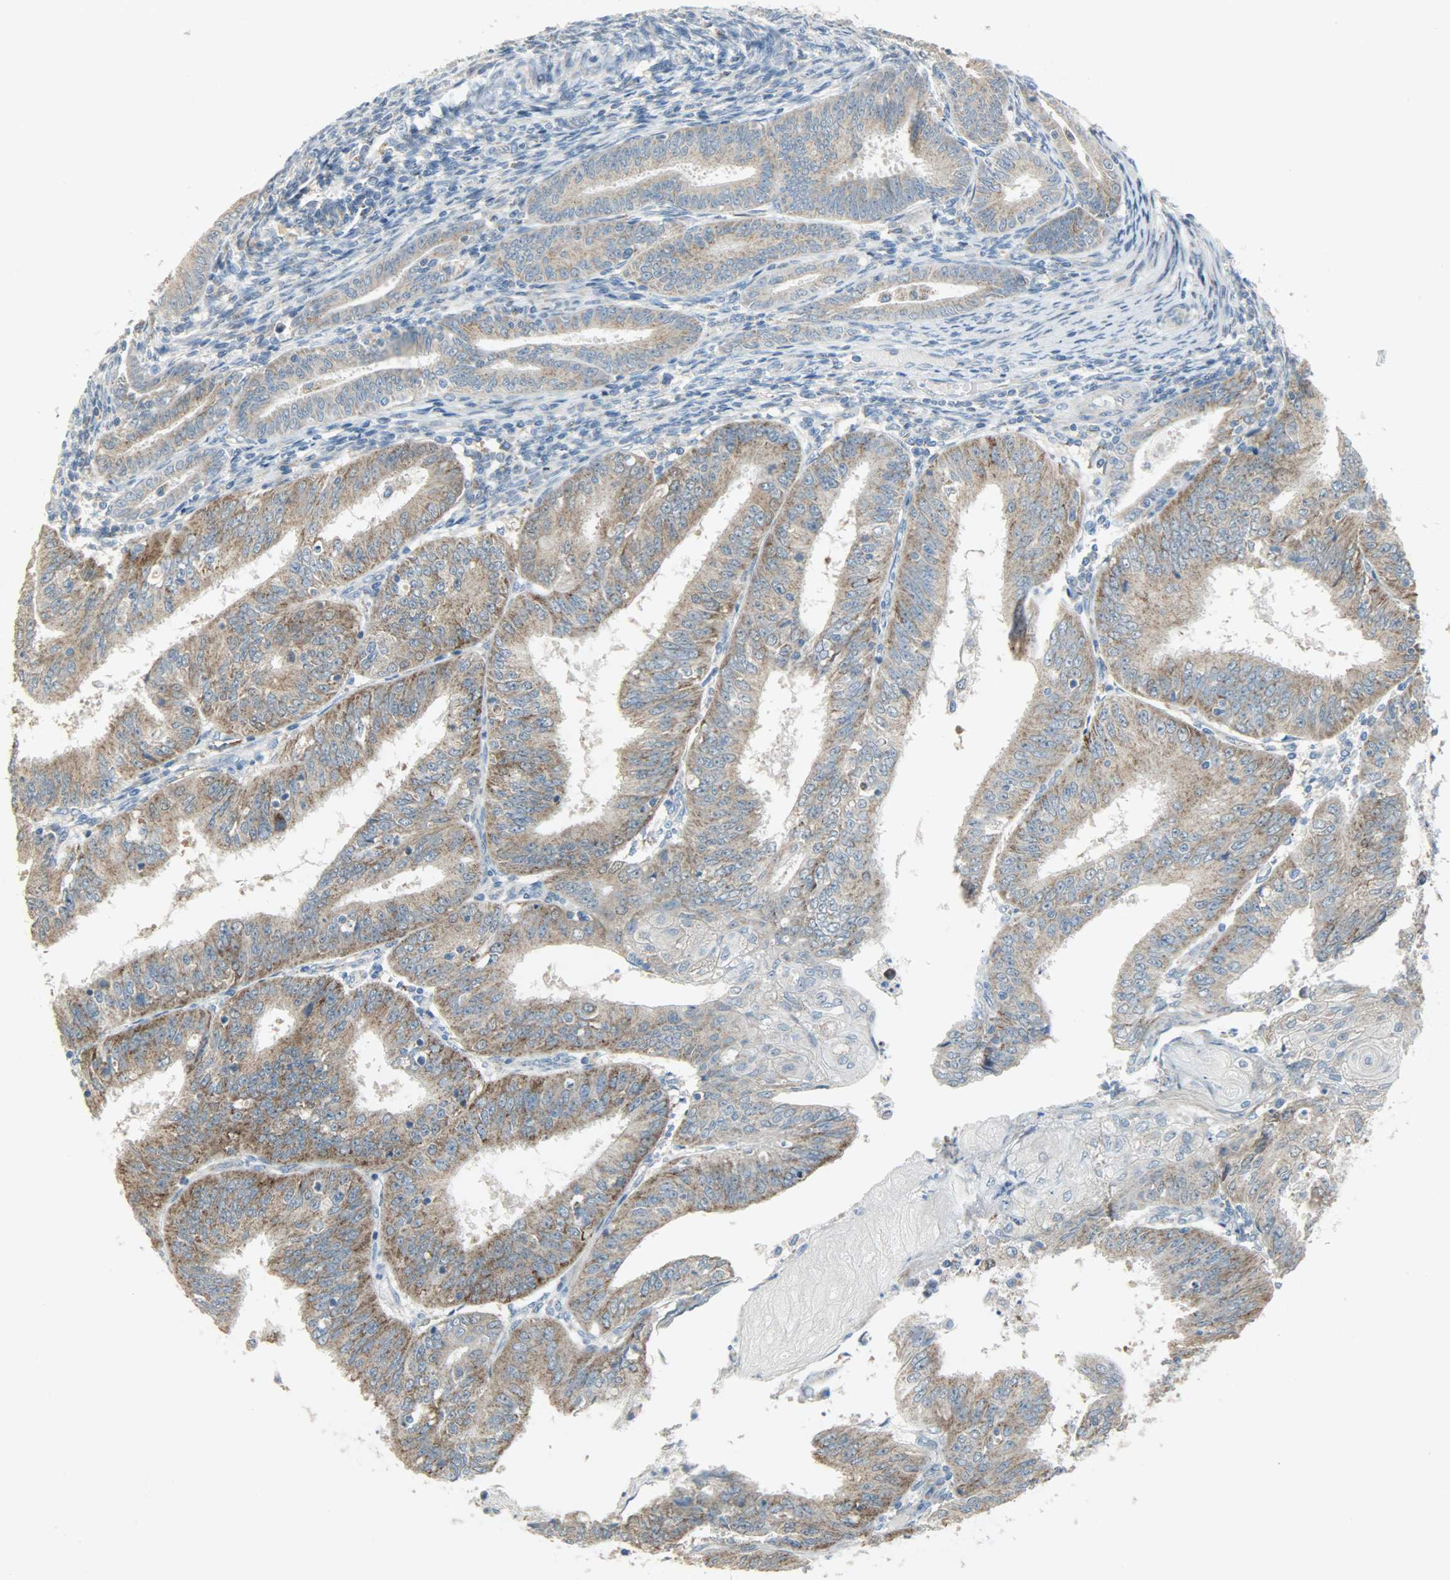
{"staining": {"intensity": "moderate", "quantity": "25%-75%", "location": "cytoplasmic/membranous"}, "tissue": "endometrial cancer", "cell_type": "Tumor cells", "image_type": "cancer", "snomed": [{"axis": "morphology", "description": "Adenocarcinoma, NOS"}, {"axis": "topography", "description": "Endometrium"}], "caption": "Immunohistochemistry (IHC) (DAB) staining of human adenocarcinoma (endometrial) displays moderate cytoplasmic/membranous protein expression in approximately 25%-75% of tumor cells.", "gene": "PPP1R1B", "patient": {"sex": "female", "age": 42}}